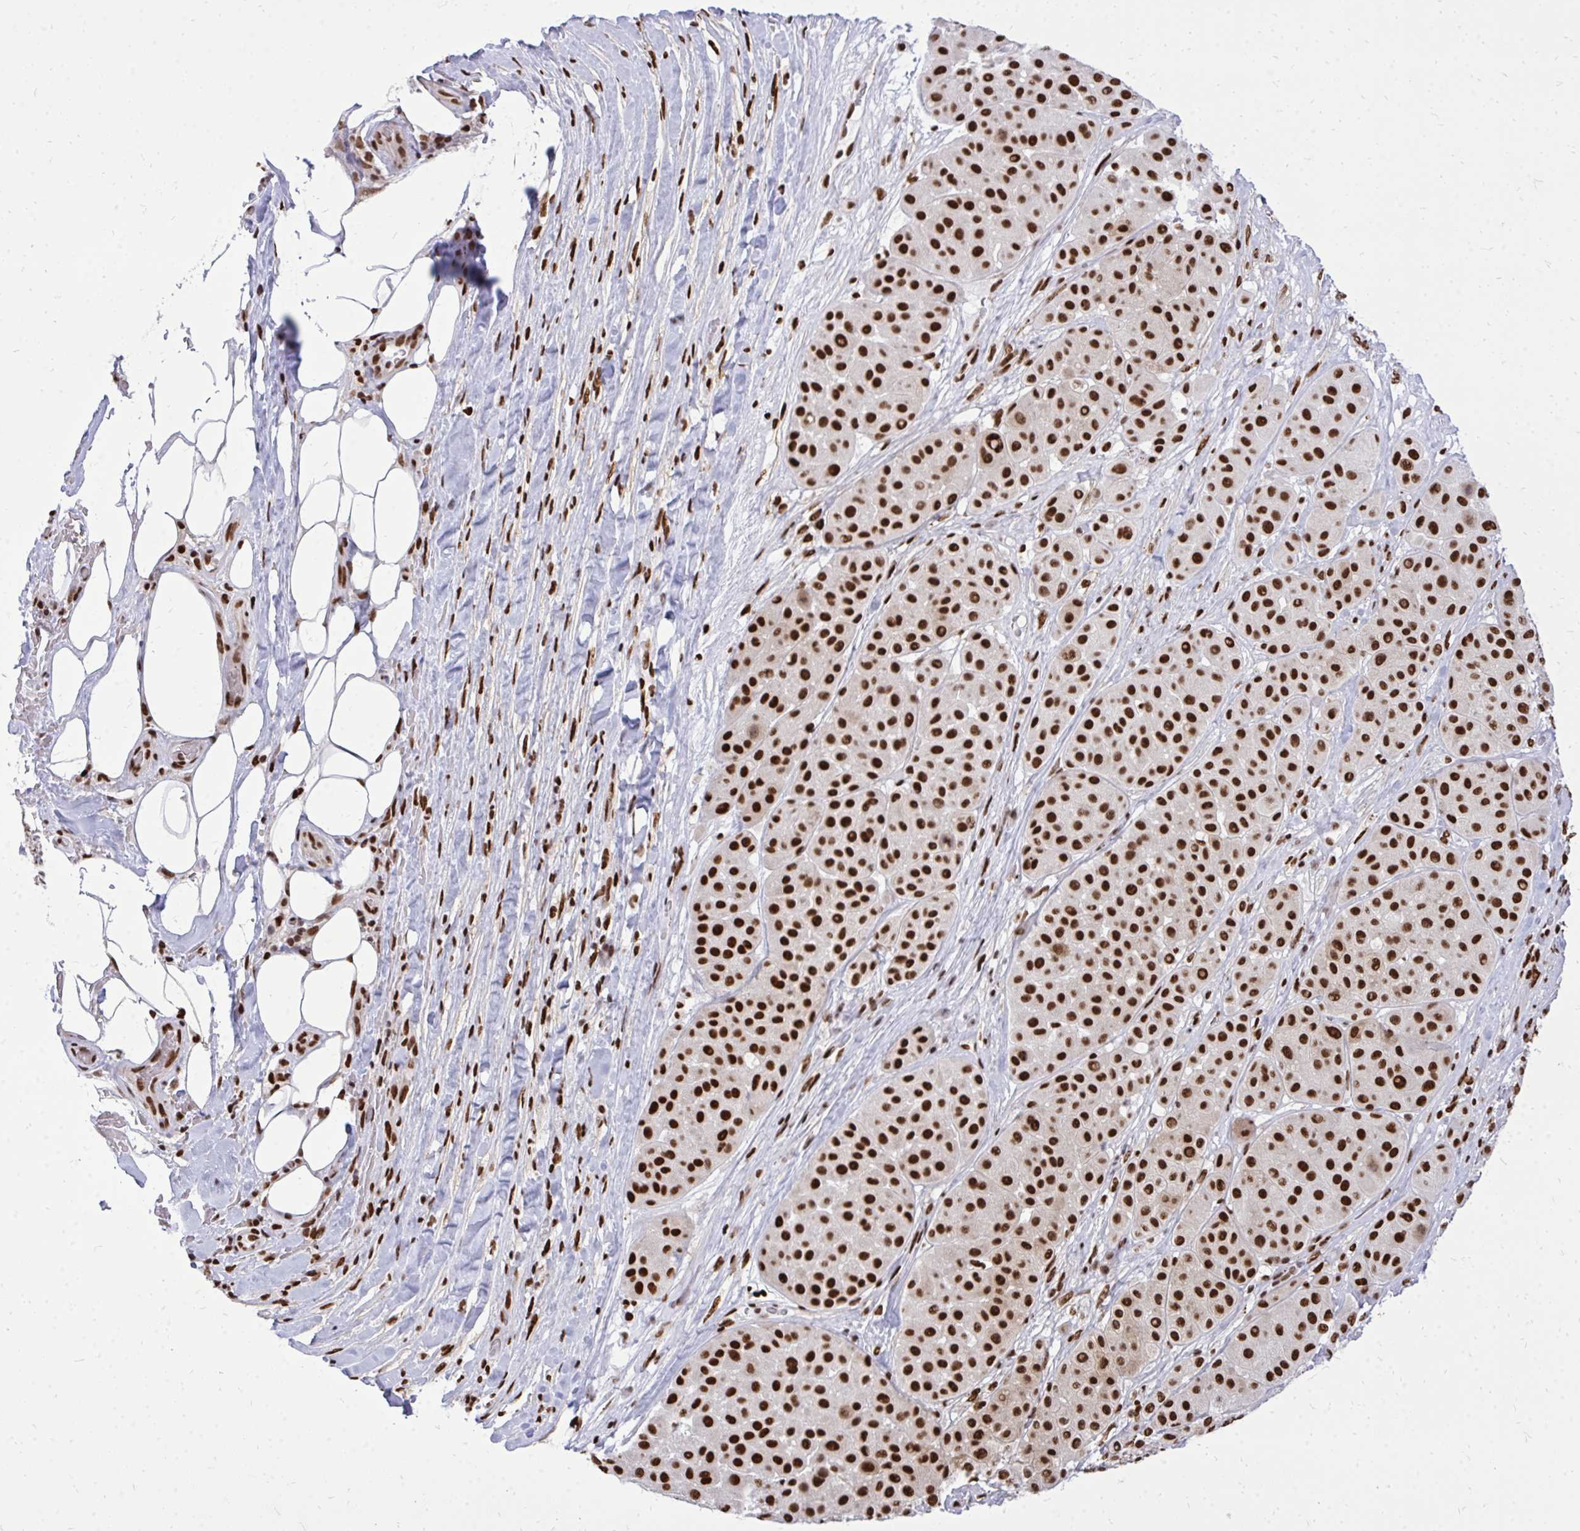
{"staining": {"intensity": "strong", "quantity": ">75%", "location": "nuclear"}, "tissue": "melanoma", "cell_type": "Tumor cells", "image_type": "cancer", "snomed": [{"axis": "morphology", "description": "Malignant melanoma, Metastatic site"}, {"axis": "topography", "description": "Smooth muscle"}], "caption": "A high-resolution histopathology image shows immunohistochemistry staining of malignant melanoma (metastatic site), which exhibits strong nuclear expression in approximately >75% of tumor cells. The protein is stained brown, and the nuclei are stained in blue (DAB (3,3'-diaminobenzidine) IHC with brightfield microscopy, high magnification).", "gene": "TBL1Y", "patient": {"sex": "male", "age": 41}}